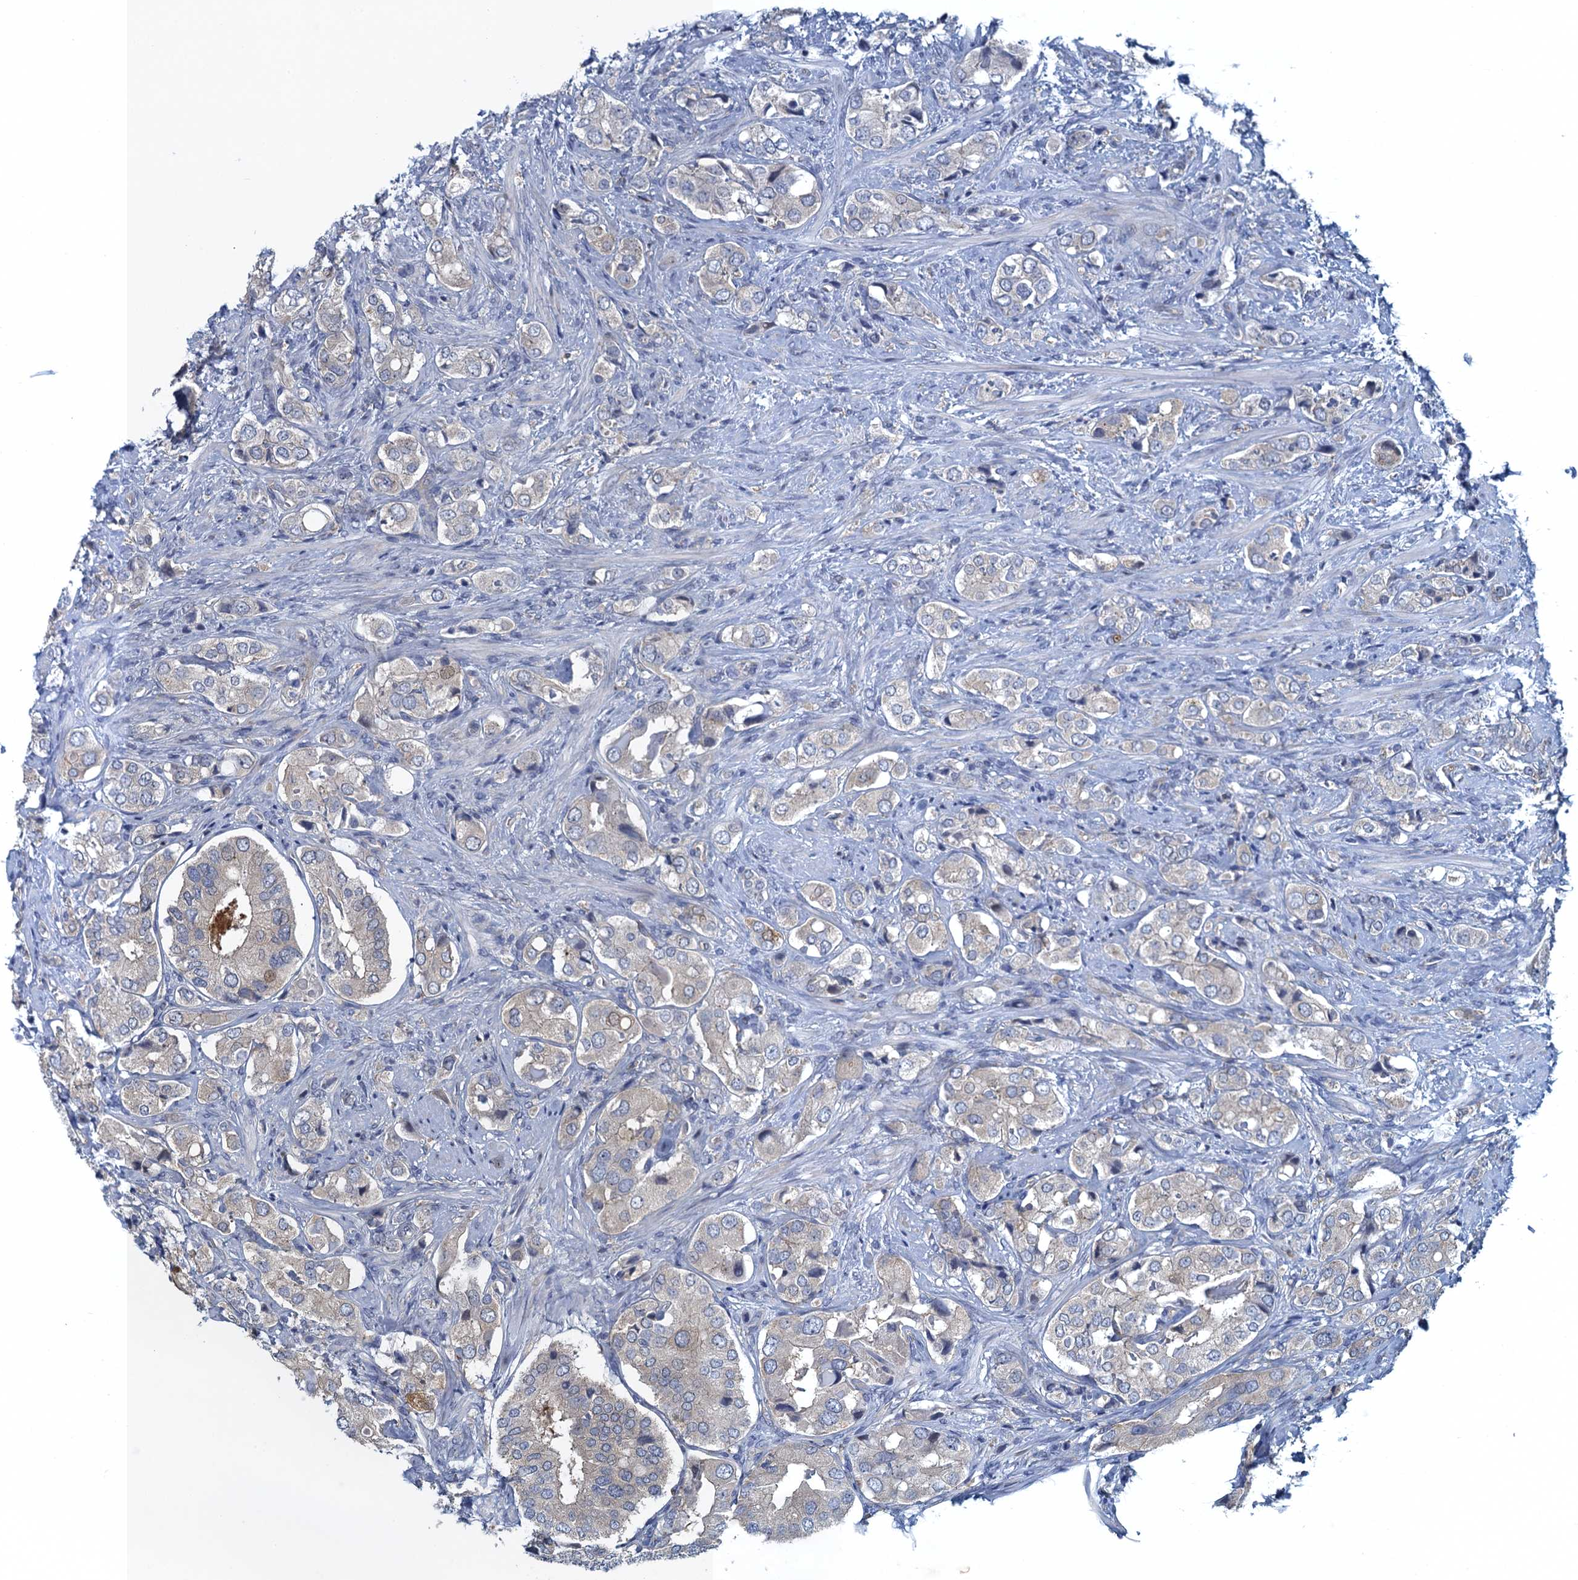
{"staining": {"intensity": "weak", "quantity": "<25%", "location": "cytoplasmic/membranous"}, "tissue": "prostate cancer", "cell_type": "Tumor cells", "image_type": "cancer", "snomed": [{"axis": "morphology", "description": "Adenocarcinoma, High grade"}, {"axis": "topography", "description": "Prostate"}], "caption": "Immunohistochemistry image of prostate cancer stained for a protein (brown), which displays no positivity in tumor cells.", "gene": "NCKAP1L", "patient": {"sex": "male", "age": 65}}